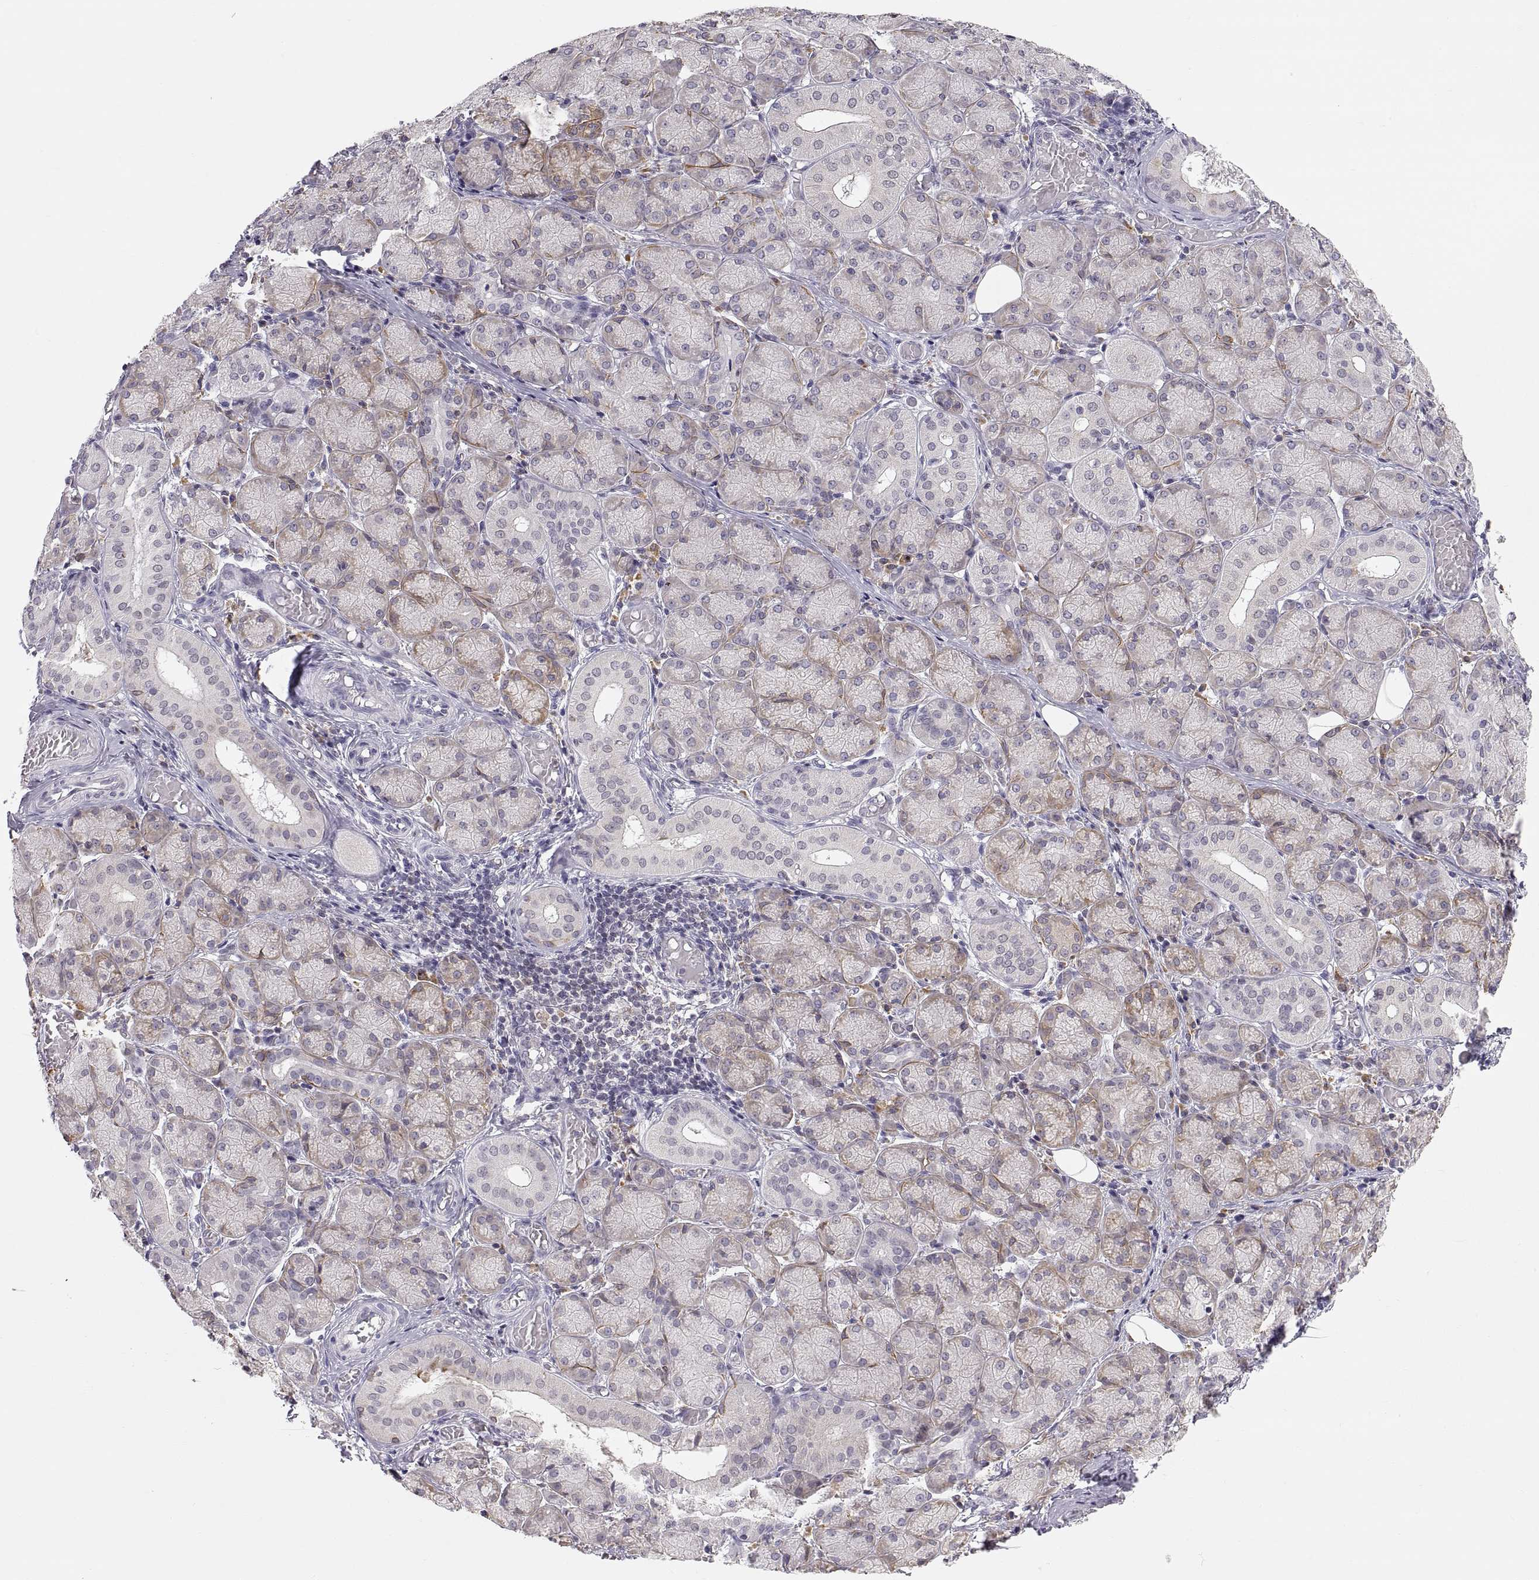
{"staining": {"intensity": "moderate", "quantity": "<25%", "location": "cytoplasmic/membranous"}, "tissue": "salivary gland", "cell_type": "Glandular cells", "image_type": "normal", "snomed": [{"axis": "morphology", "description": "Normal tissue, NOS"}, {"axis": "topography", "description": "Salivary gland"}, {"axis": "topography", "description": "Peripheral nerve tissue"}], "caption": "The photomicrograph exhibits immunohistochemical staining of normal salivary gland. There is moderate cytoplasmic/membranous staining is appreciated in about <25% of glandular cells.", "gene": "ERO1A", "patient": {"sex": "female", "age": 24}}